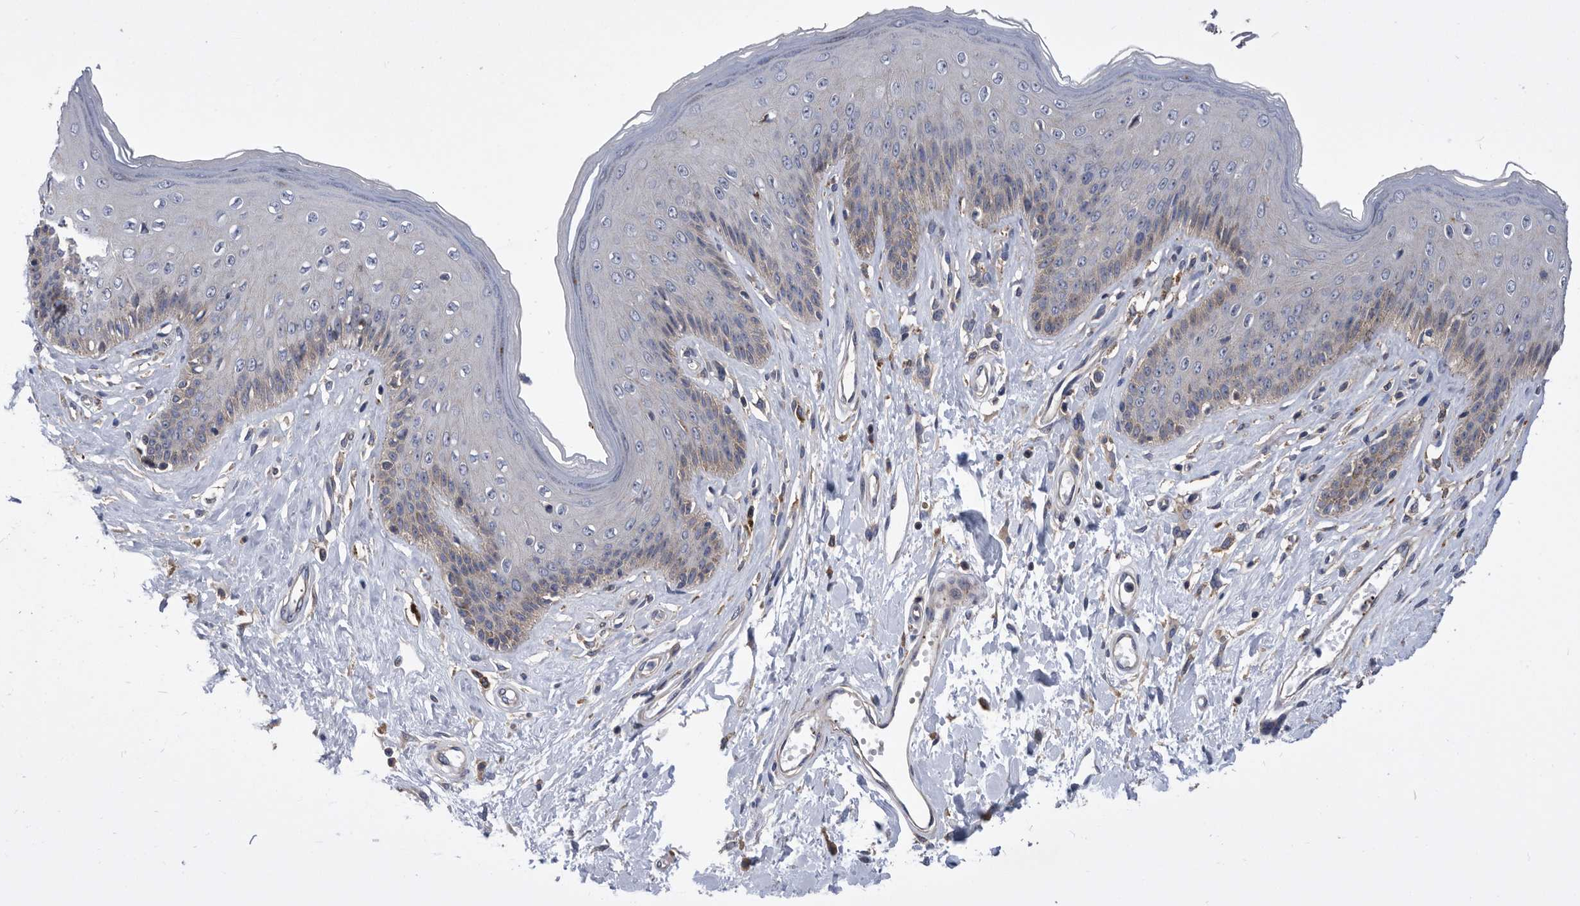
{"staining": {"intensity": "moderate", "quantity": "<25%", "location": "cytoplasmic/membranous"}, "tissue": "skin", "cell_type": "Epidermal cells", "image_type": "normal", "snomed": [{"axis": "morphology", "description": "Normal tissue, NOS"}, {"axis": "morphology", "description": "Squamous cell carcinoma, NOS"}, {"axis": "topography", "description": "Vulva"}], "caption": "Immunohistochemical staining of unremarkable skin reveals <25% levels of moderate cytoplasmic/membranous protein staining in approximately <25% of epidermal cells.", "gene": "BAIAP3", "patient": {"sex": "female", "age": 85}}